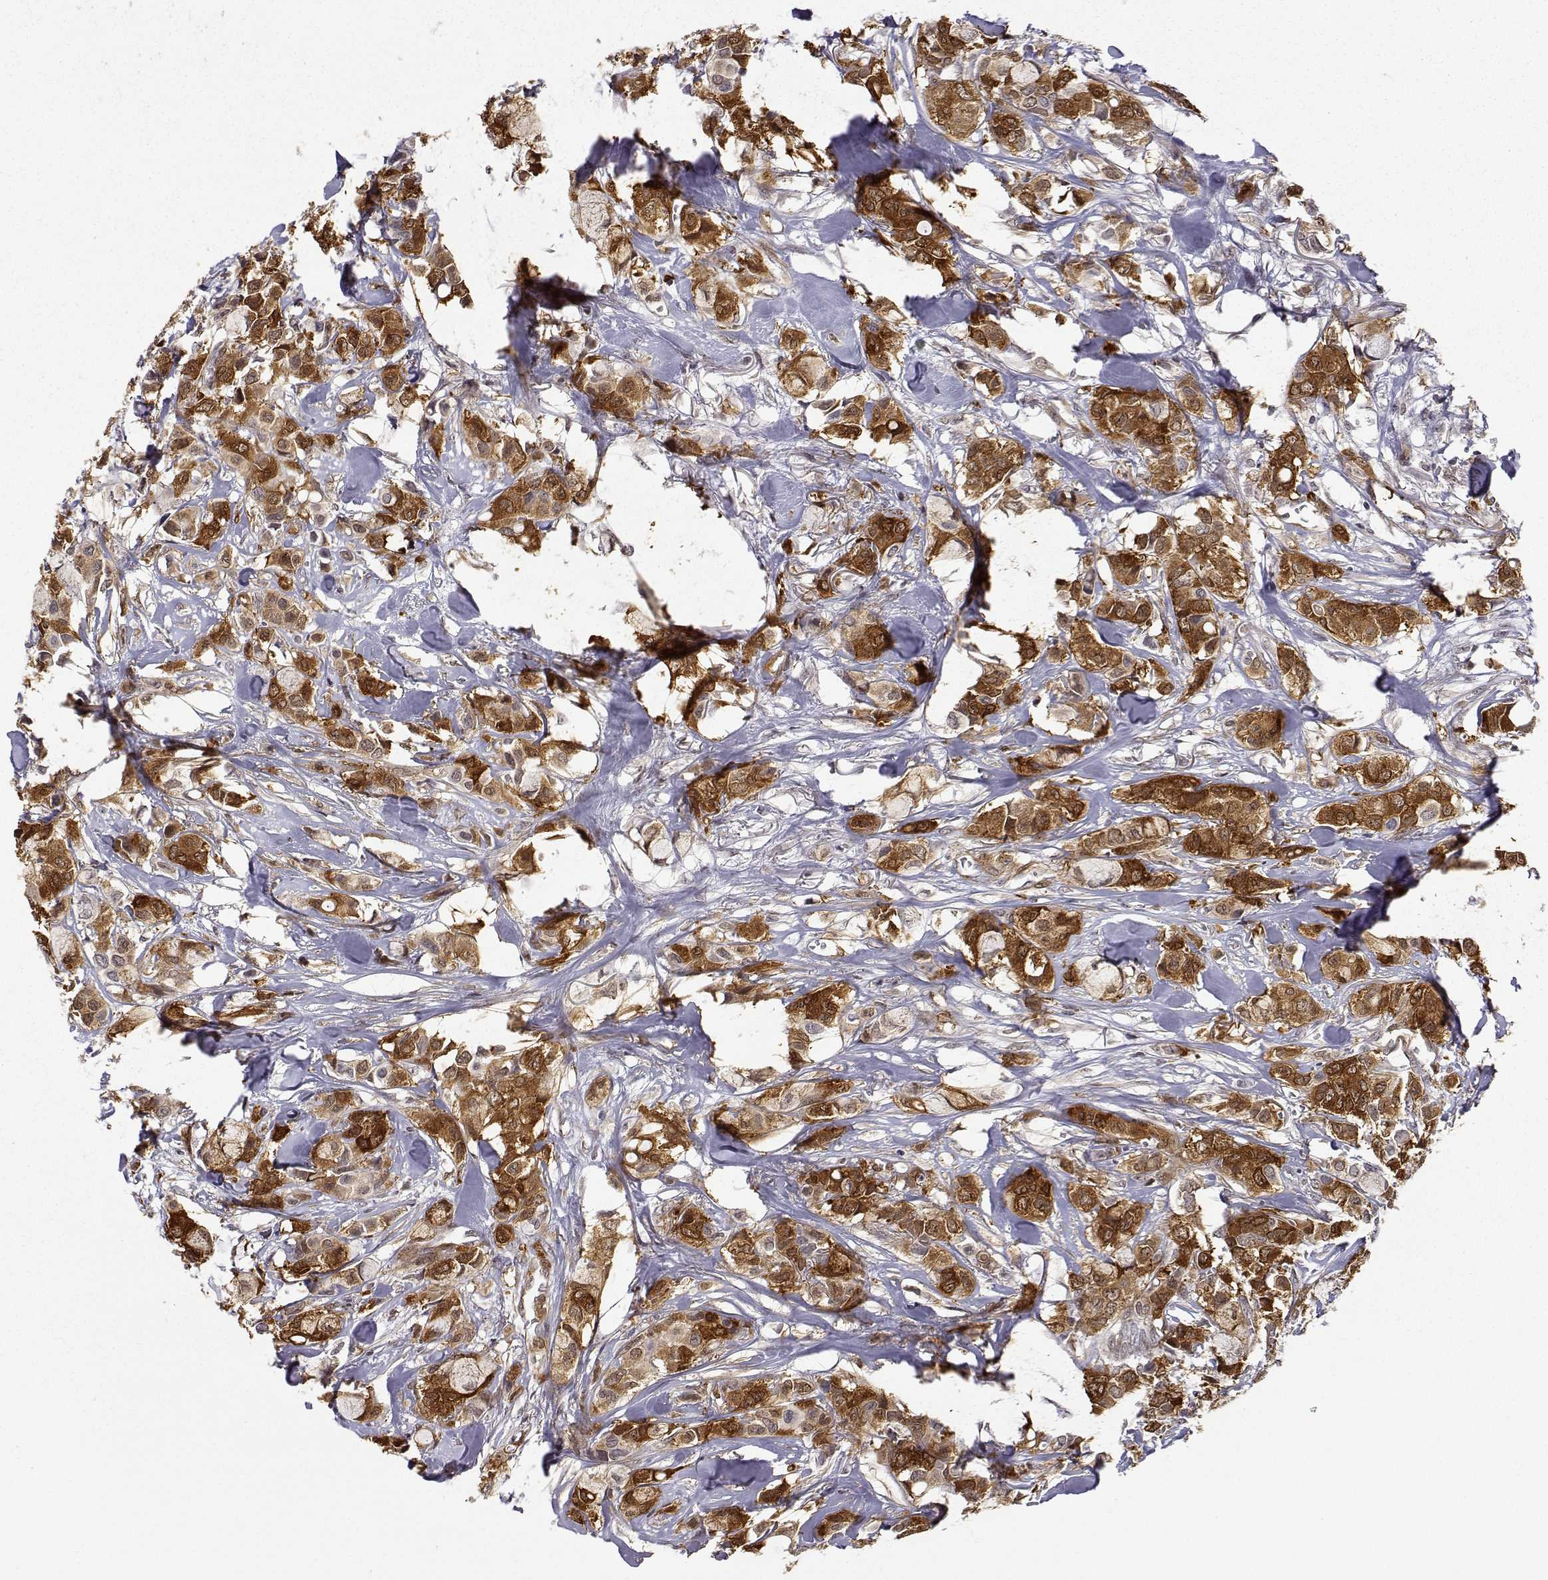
{"staining": {"intensity": "strong", "quantity": ">75%", "location": "cytoplasmic/membranous"}, "tissue": "breast cancer", "cell_type": "Tumor cells", "image_type": "cancer", "snomed": [{"axis": "morphology", "description": "Duct carcinoma"}, {"axis": "topography", "description": "Breast"}], "caption": "Protein staining reveals strong cytoplasmic/membranous positivity in about >75% of tumor cells in breast cancer.", "gene": "PHGDH", "patient": {"sex": "female", "age": 85}}